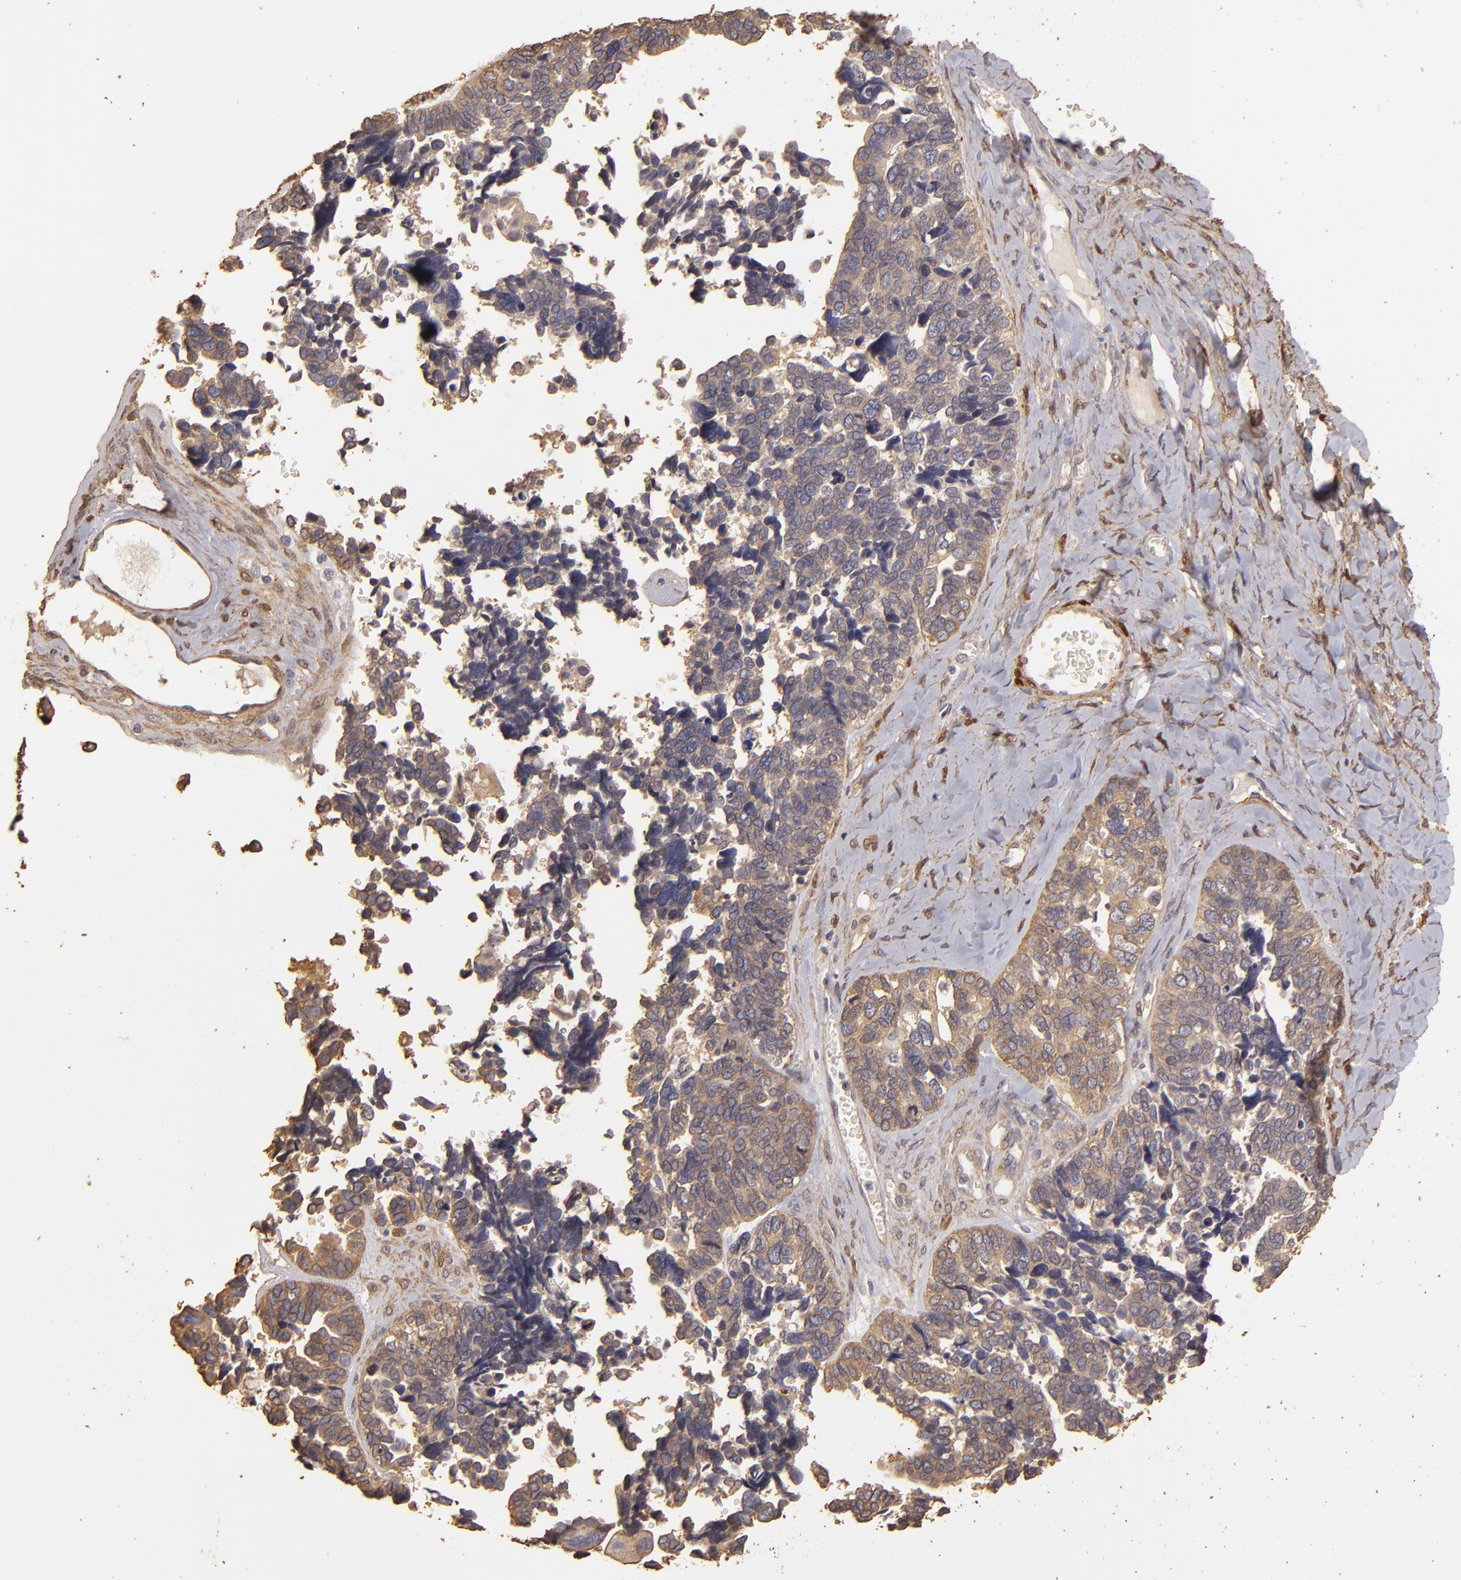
{"staining": {"intensity": "weak", "quantity": ">75%", "location": "cytoplasmic/membranous"}, "tissue": "ovarian cancer", "cell_type": "Tumor cells", "image_type": "cancer", "snomed": [{"axis": "morphology", "description": "Cystadenocarcinoma, serous, NOS"}, {"axis": "topography", "description": "Ovary"}], "caption": "Human ovarian cancer stained with a brown dye reveals weak cytoplasmic/membranous positive staining in about >75% of tumor cells.", "gene": "HSPB6", "patient": {"sex": "female", "age": 77}}